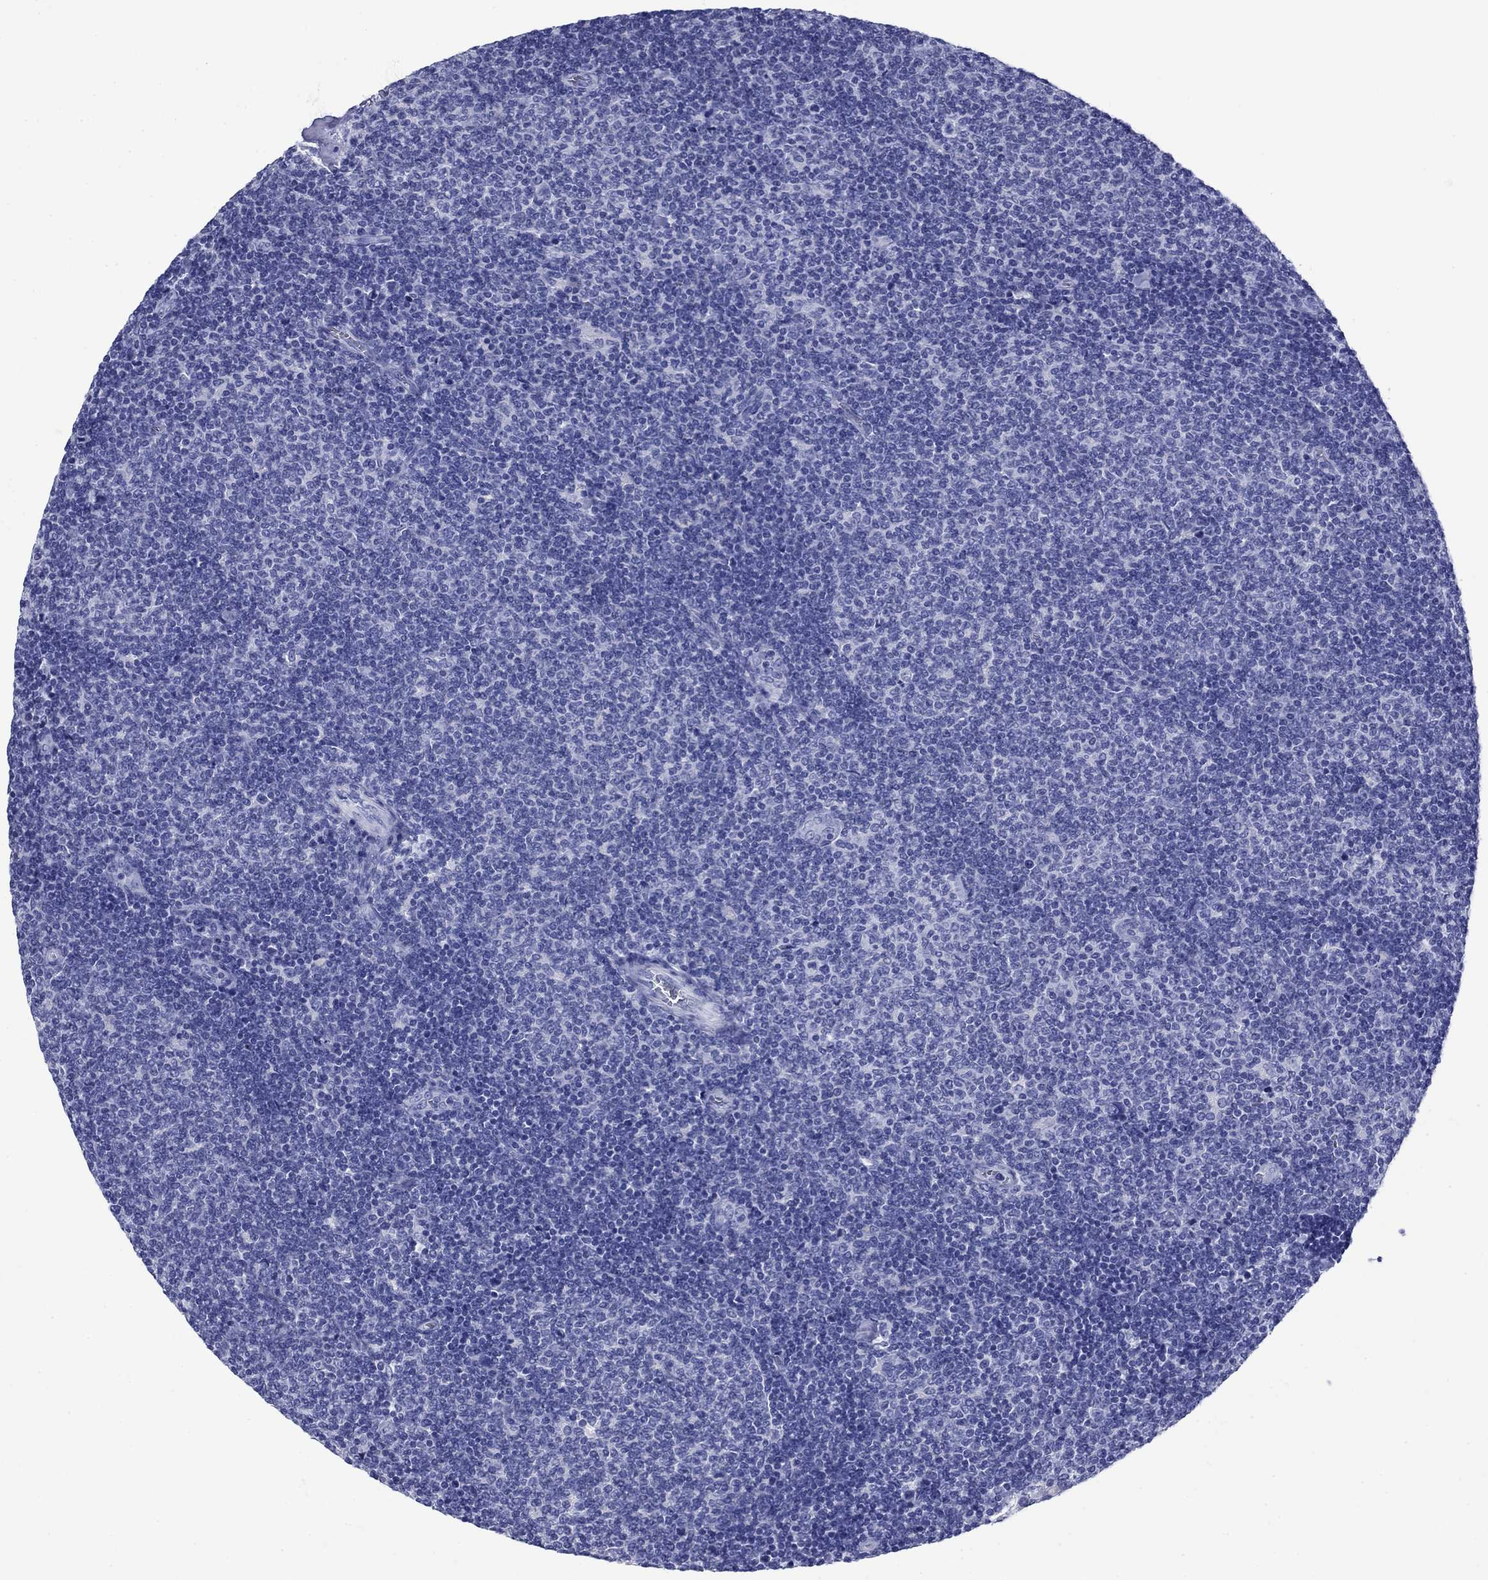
{"staining": {"intensity": "negative", "quantity": "none", "location": "none"}, "tissue": "lymphoma", "cell_type": "Tumor cells", "image_type": "cancer", "snomed": [{"axis": "morphology", "description": "Malignant lymphoma, non-Hodgkin's type, Low grade"}, {"axis": "topography", "description": "Lymph node"}], "caption": "This is an immunohistochemistry (IHC) micrograph of malignant lymphoma, non-Hodgkin's type (low-grade). There is no positivity in tumor cells.", "gene": "GIP", "patient": {"sex": "male", "age": 52}}